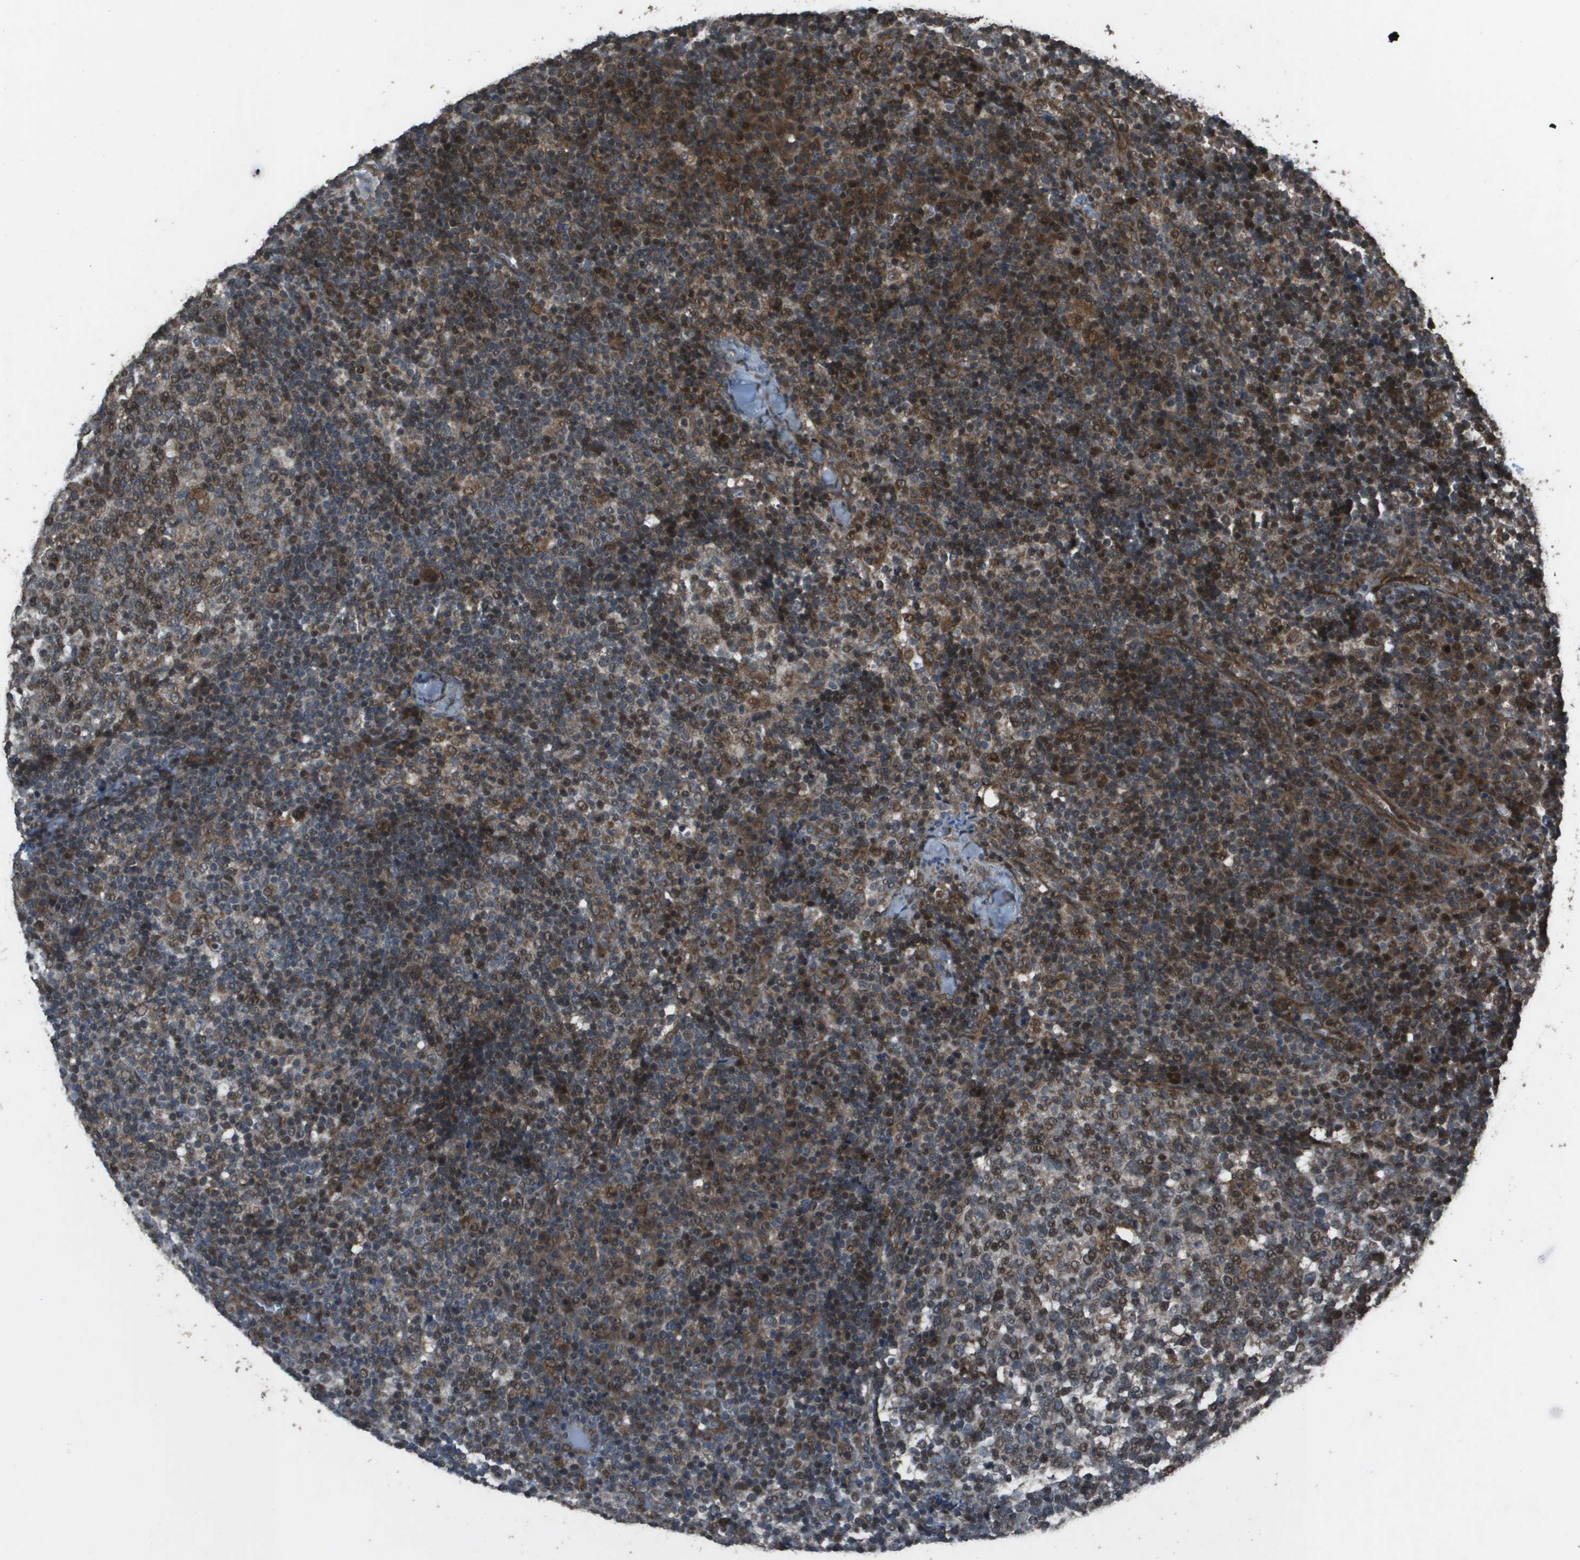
{"staining": {"intensity": "strong", "quantity": "25%-75%", "location": "cytoplasmic/membranous,nuclear"}, "tissue": "lymph node", "cell_type": "Germinal center cells", "image_type": "normal", "snomed": [{"axis": "morphology", "description": "Normal tissue, NOS"}, {"axis": "morphology", "description": "Inflammation, NOS"}, {"axis": "topography", "description": "Lymph node"}], "caption": "Unremarkable lymph node was stained to show a protein in brown. There is high levels of strong cytoplasmic/membranous,nuclear staining in approximately 25%-75% of germinal center cells. (Brightfield microscopy of DAB IHC at high magnification).", "gene": "FIG4", "patient": {"sex": "male", "age": 55}}